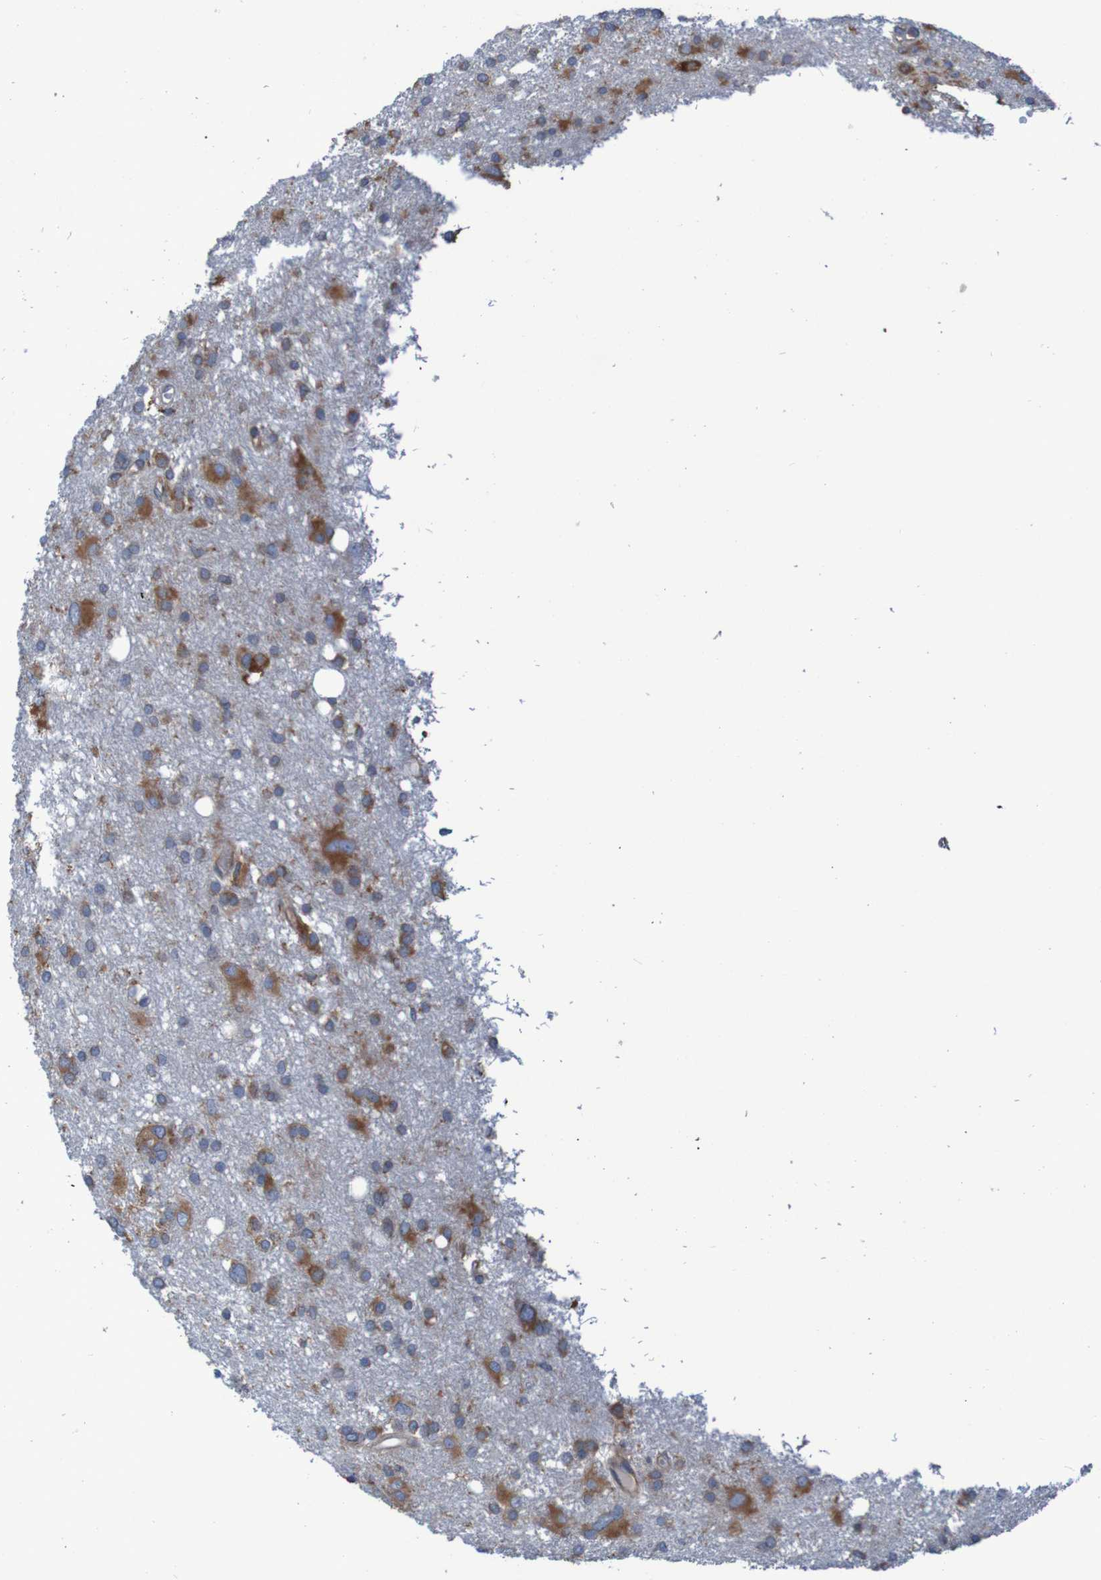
{"staining": {"intensity": "moderate", "quantity": "25%-75%", "location": "cytoplasmic/membranous"}, "tissue": "glioma", "cell_type": "Tumor cells", "image_type": "cancer", "snomed": [{"axis": "morphology", "description": "Glioma, malignant, High grade"}, {"axis": "topography", "description": "Brain"}], "caption": "DAB (3,3'-diaminobenzidine) immunohistochemical staining of glioma reveals moderate cytoplasmic/membranous protein staining in approximately 25%-75% of tumor cells.", "gene": "RPL10", "patient": {"sex": "female", "age": 59}}